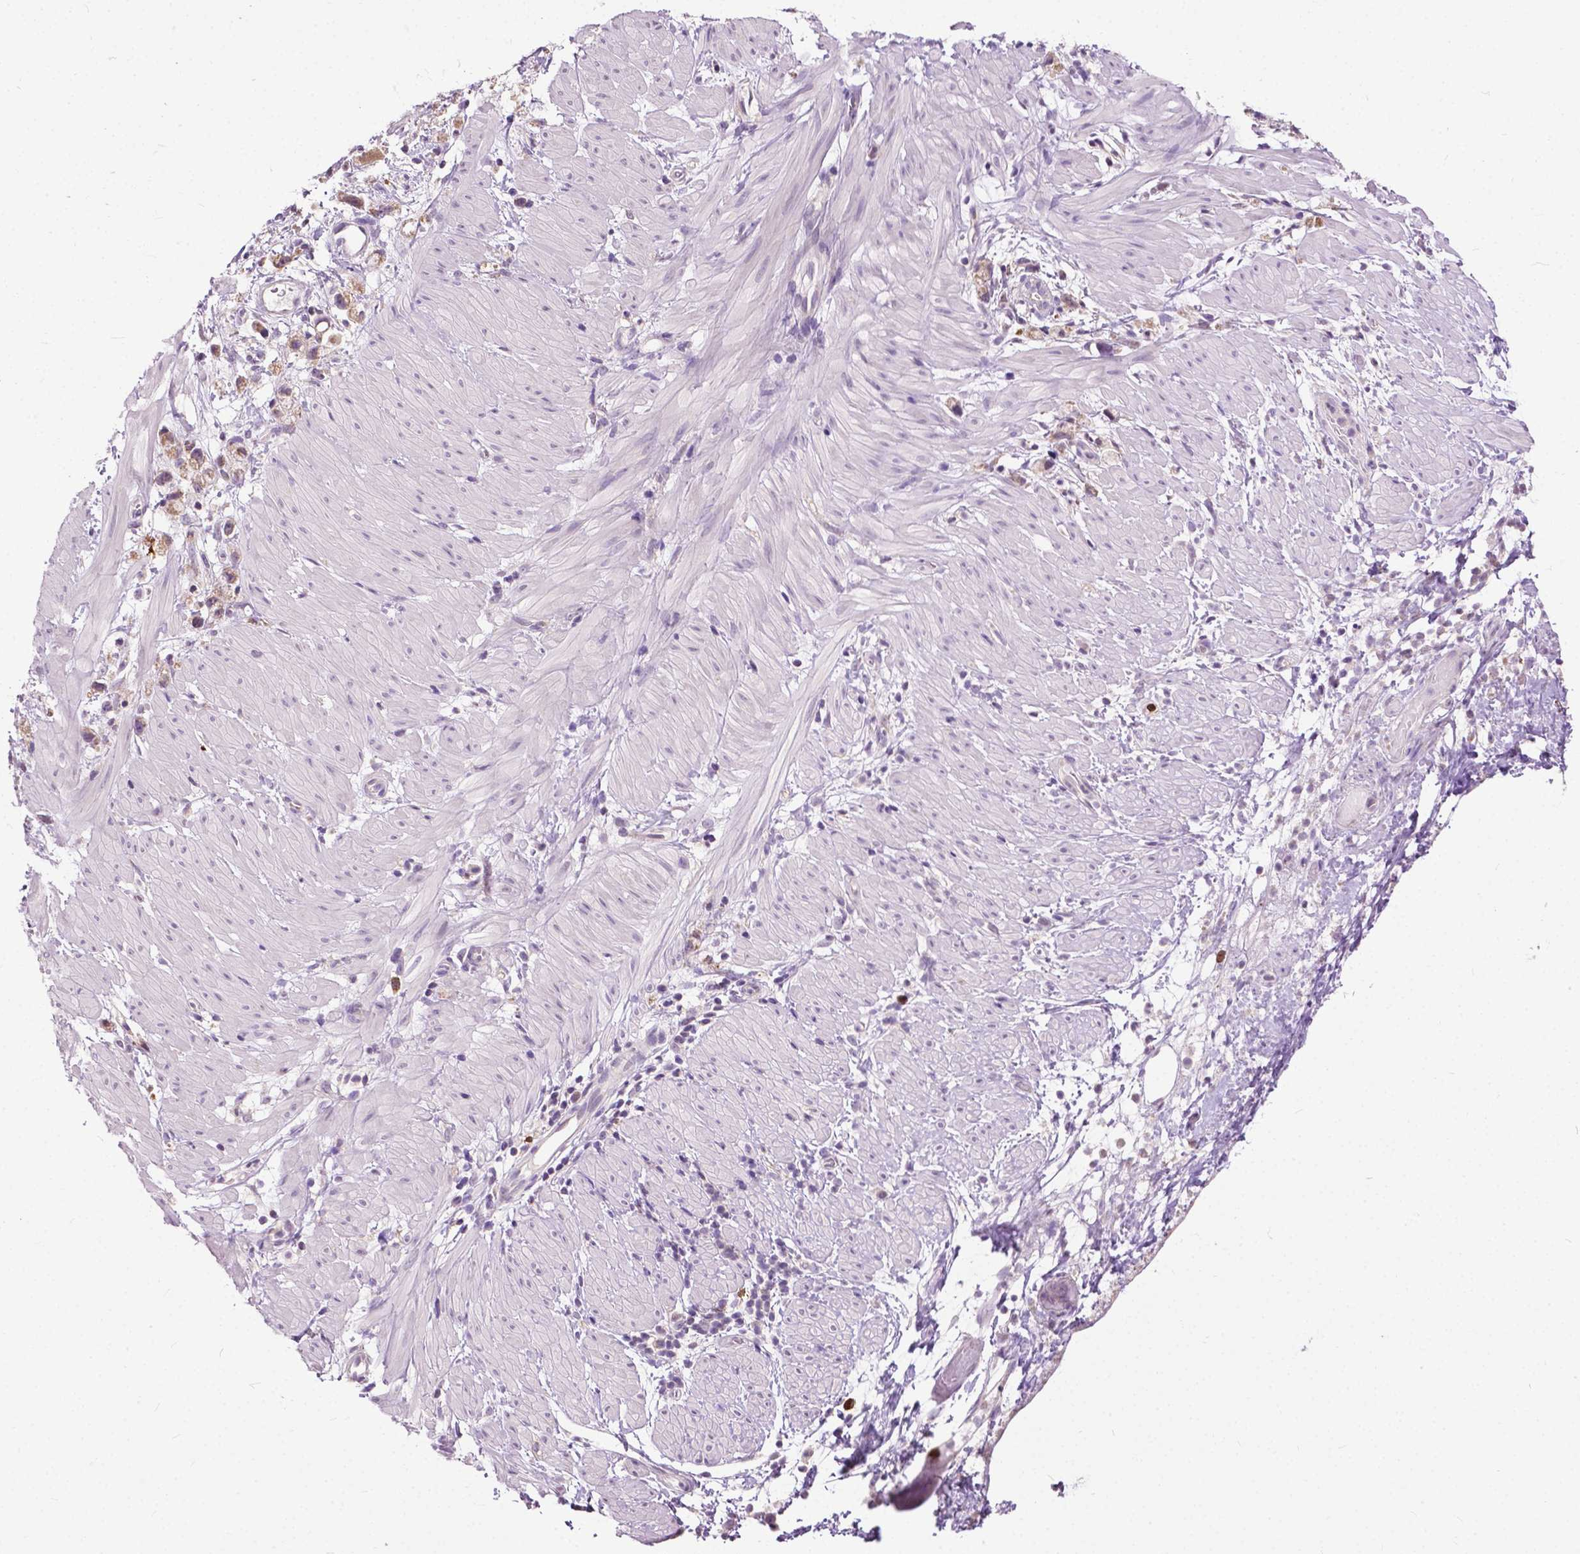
{"staining": {"intensity": "weak", "quantity": "25%-75%", "location": "cytoplasmic/membranous"}, "tissue": "stomach cancer", "cell_type": "Tumor cells", "image_type": "cancer", "snomed": [{"axis": "morphology", "description": "Adenocarcinoma, NOS"}, {"axis": "topography", "description": "Stomach"}], "caption": "A high-resolution micrograph shows IHC staining of stomach cancer (adenocarcinoma), which shows weak cytoplasmic/membranous expression in approximately 25%-75% of tumor cells. (brown staining indicates protein expression, while blue staining denotes nuclei).", "gene": "TTC9B", "patient": {"sex": "female", "age": 59}}